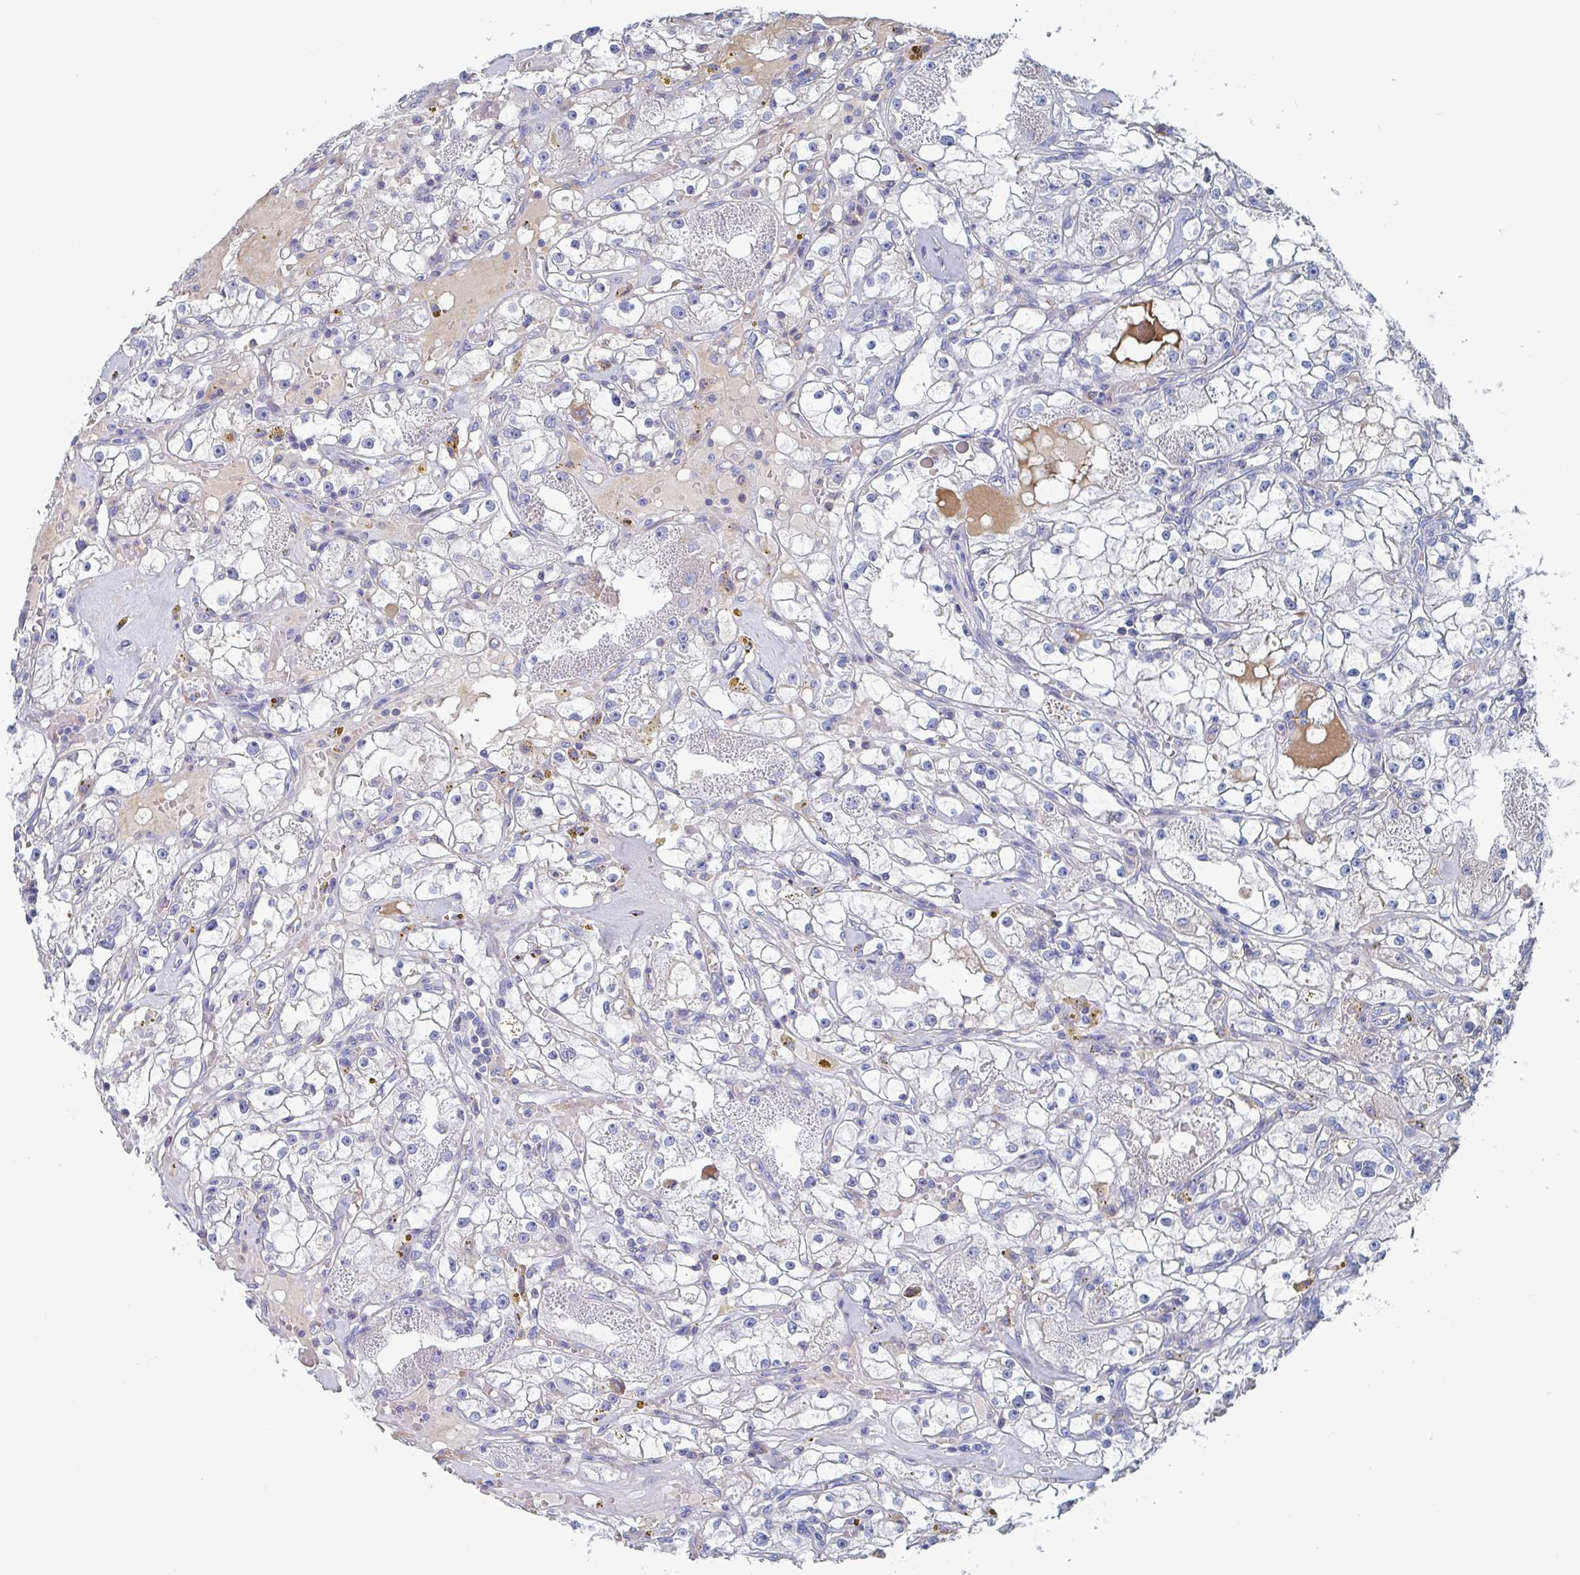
{"staining": {"intensity": "negative", "quantity": "none", "location": "none"}, "tissue": "renal cancer", "cell_type": "Tumor cells", "image_type": "cancer", "snomed": [{"axis": "morphology", "description": "Adenocarcinoma, NOS"}, {"axis": "topography", "description": "Kidney"}], "caption": "A high-resolution micrograph shows immunohistochemistry staining of renal cancer (adenocarcinoma), which exhibits no significant expression in tumor cells. The staining was performed using DAB to visualize the protein expression in brown, while the nuclei were stained in blue with hematoxylin (Magnification: 20x).", "gene": "NT5C3B", "patient": {"sex": "male", "age": 56}}